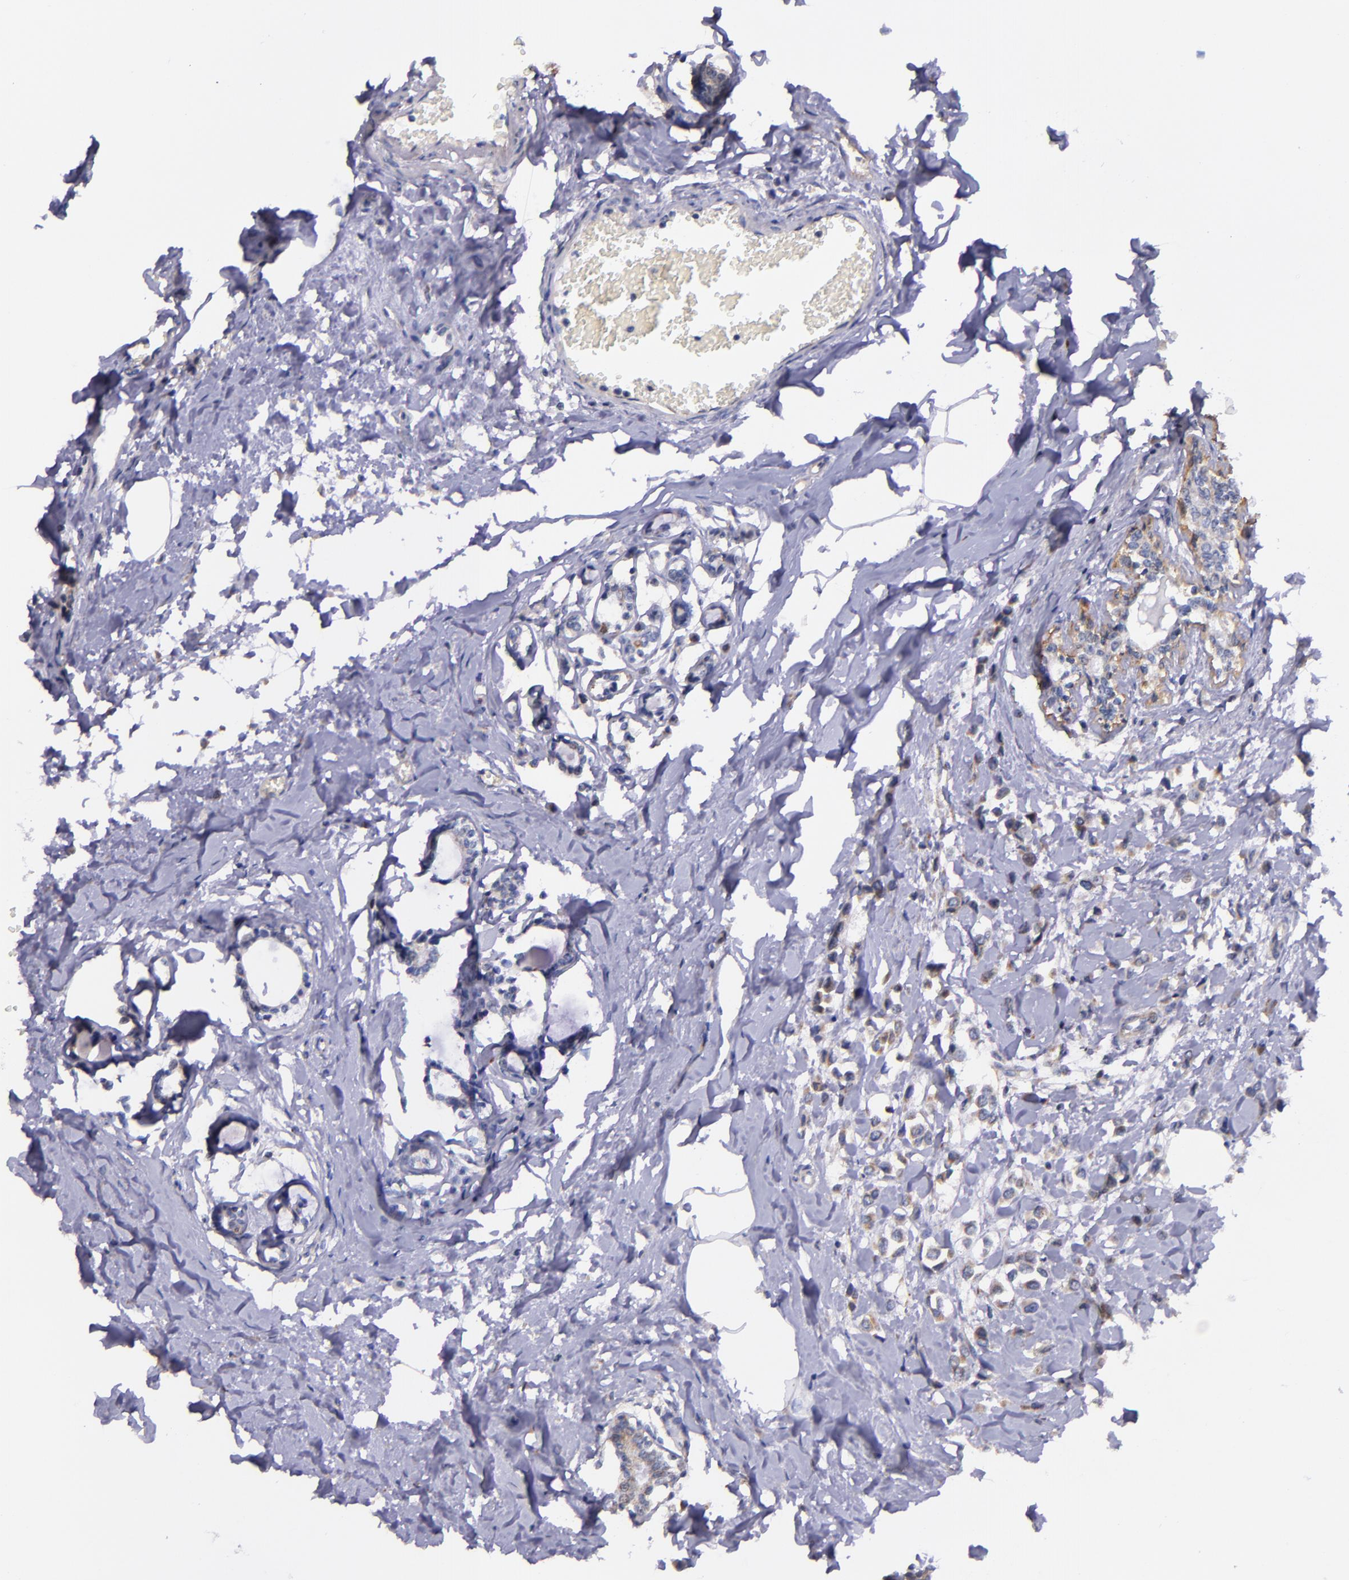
{"staining": {"intensity": "moderate", "quantity": ">75%", "location": "cytoplasmic/membranous"}, "tissue": "breast cancer", "cell_type": "Tumor cells", "image_type": "cancer", "snomed": [{"axis": "morphology", "description": "Lobular carcinoma"}, {"axis": "topography", "description": "Breast"}], "caption": "About >75% of tumor cells in human lobular carcinoma (breast) display moderate cytoplasmic/membranous protein expression as visualized by brown immunohistochemical staining.", "gene": "SHC1", "patient": {"sex": "female", "age": 51}}